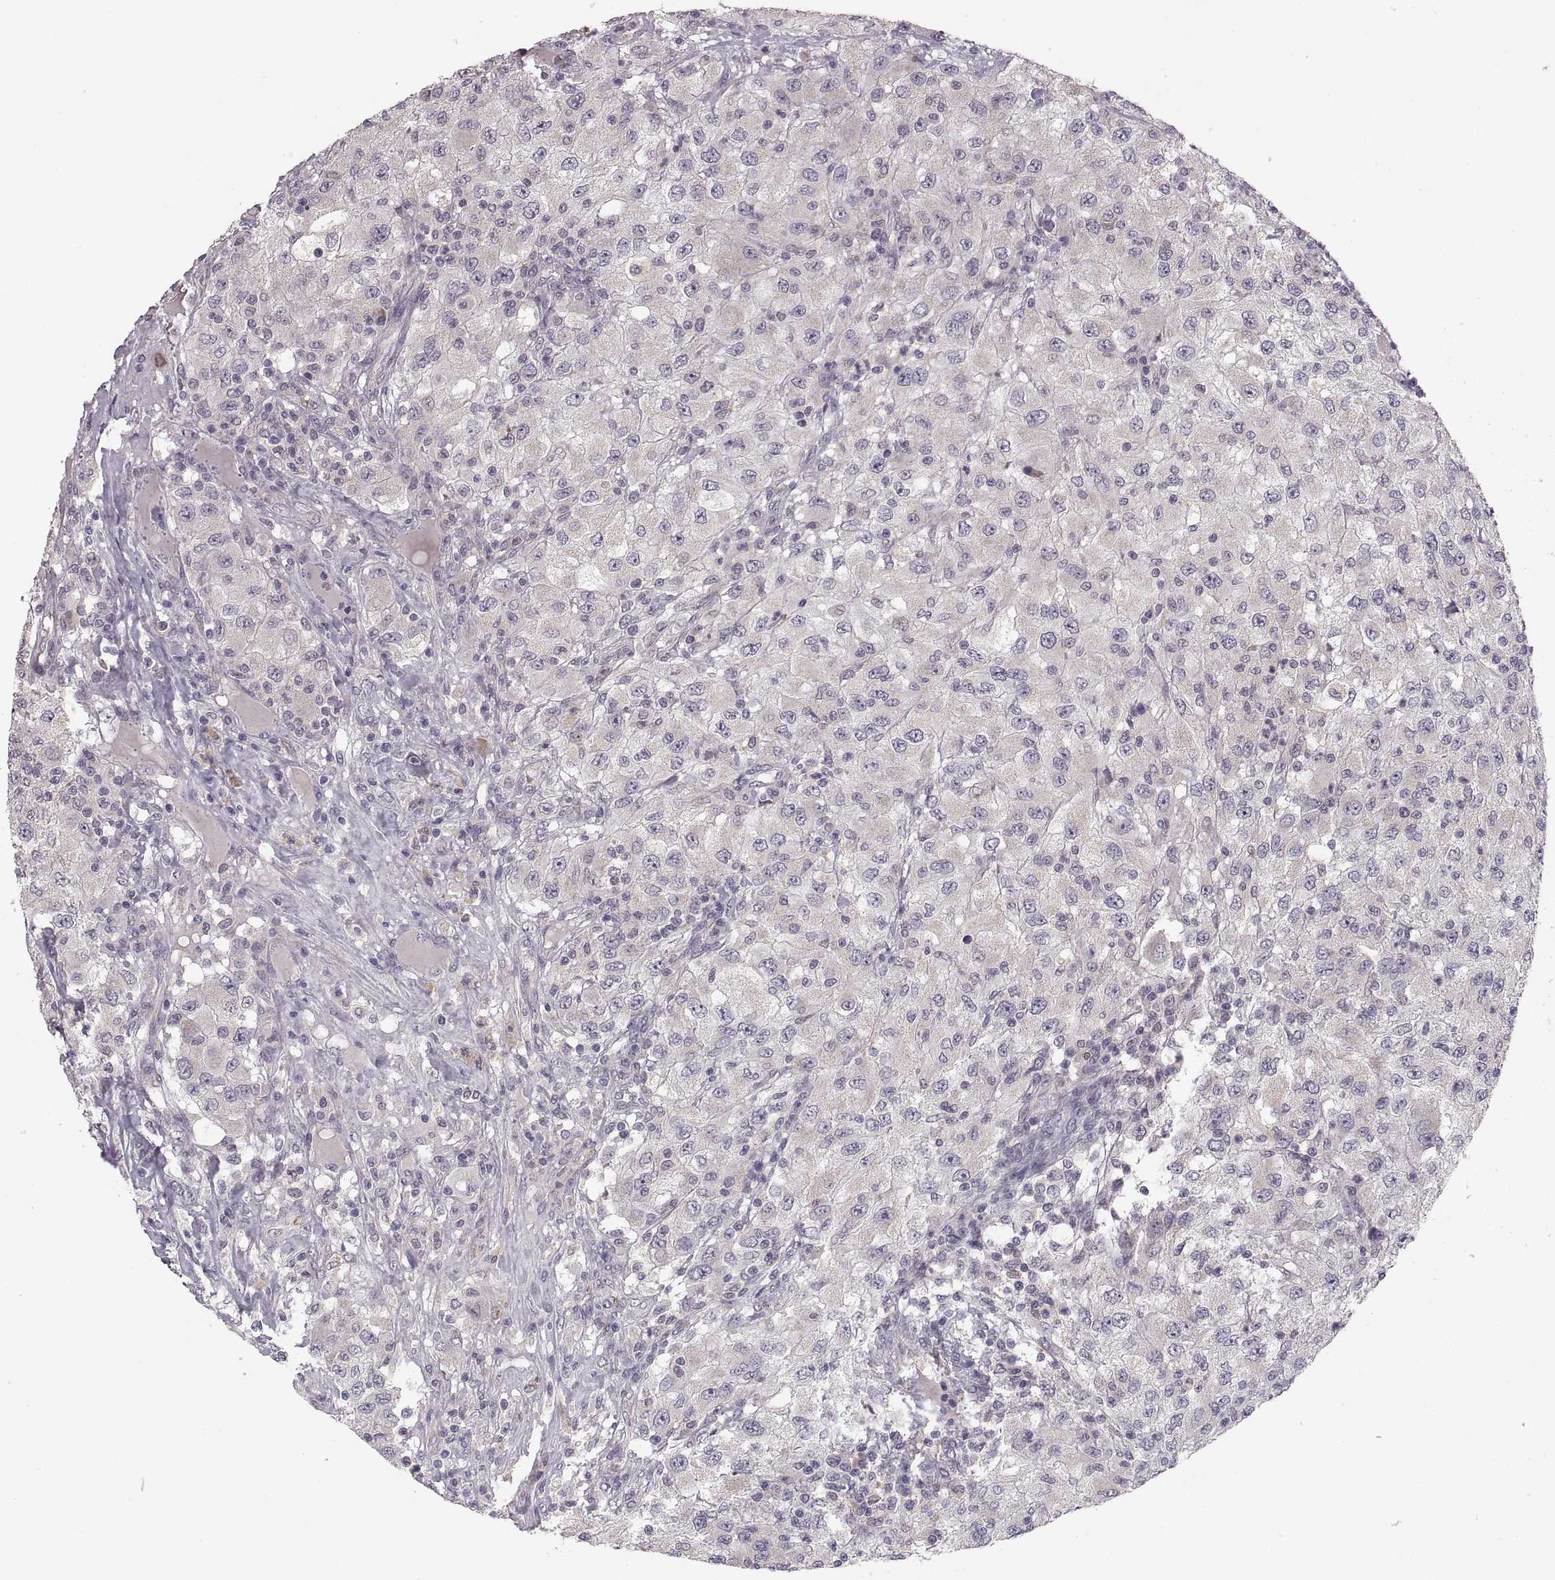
{"staining": {"intensity": "negative", "quantity": "none", "location": "none"}, "tissue": "renal cancer", "cell_type": "Tumor cells", "image_type": "cancer", "snomed": [{"axis": "morphology", "description": "Adenocarcinoma, NOS"}, {"axis": "topography", "description": "Kidney"}], "caption": "A high-resolution histopathology image shows IHC staining of renal cancer (adenocarcinoma), which reveals no significant expression in tumor cells.", "gene": "HMGCR", "patient": {"sex": "female", "age": 67}}